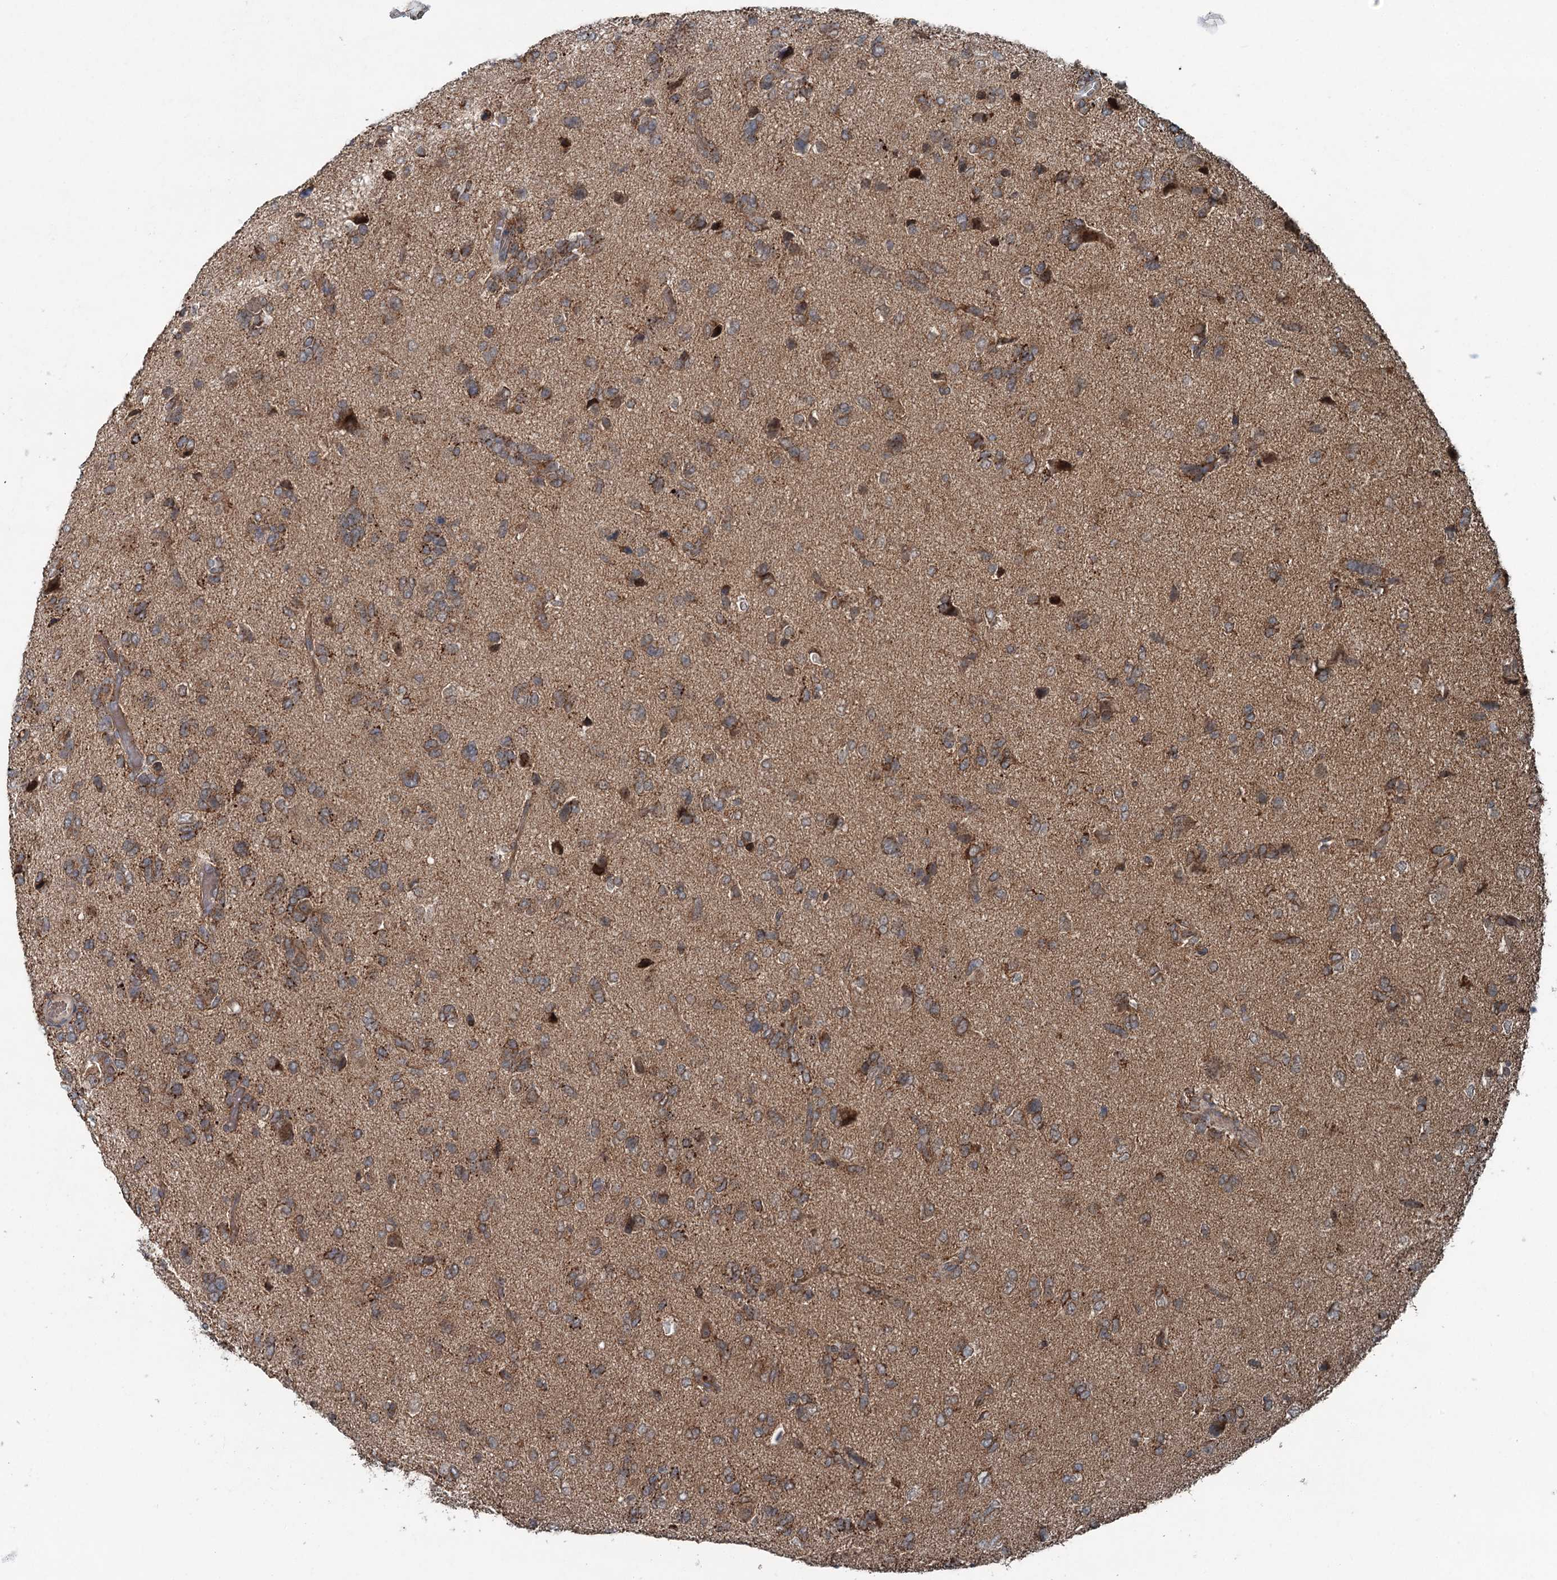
{"staining": {"intensity": "moderate", "quantity": ">75%", "location": "cytoplasmic/membranous"}, "tissue": "glioma", "cell_type": "Tumor cells", "image_type": "cancer", "snomed": [{"axis": "morphology", "description": "Glioma, malignant, High grade"}, {"axis": "topography", "description": "Brain"}], "caption": "Protein staining demonstrates moderate cytoplasmic/membranous expression in about >75% of tumor cells in glioma.", "gene": "SKIC3", "patient": {"sex": "female", "age": 59}}